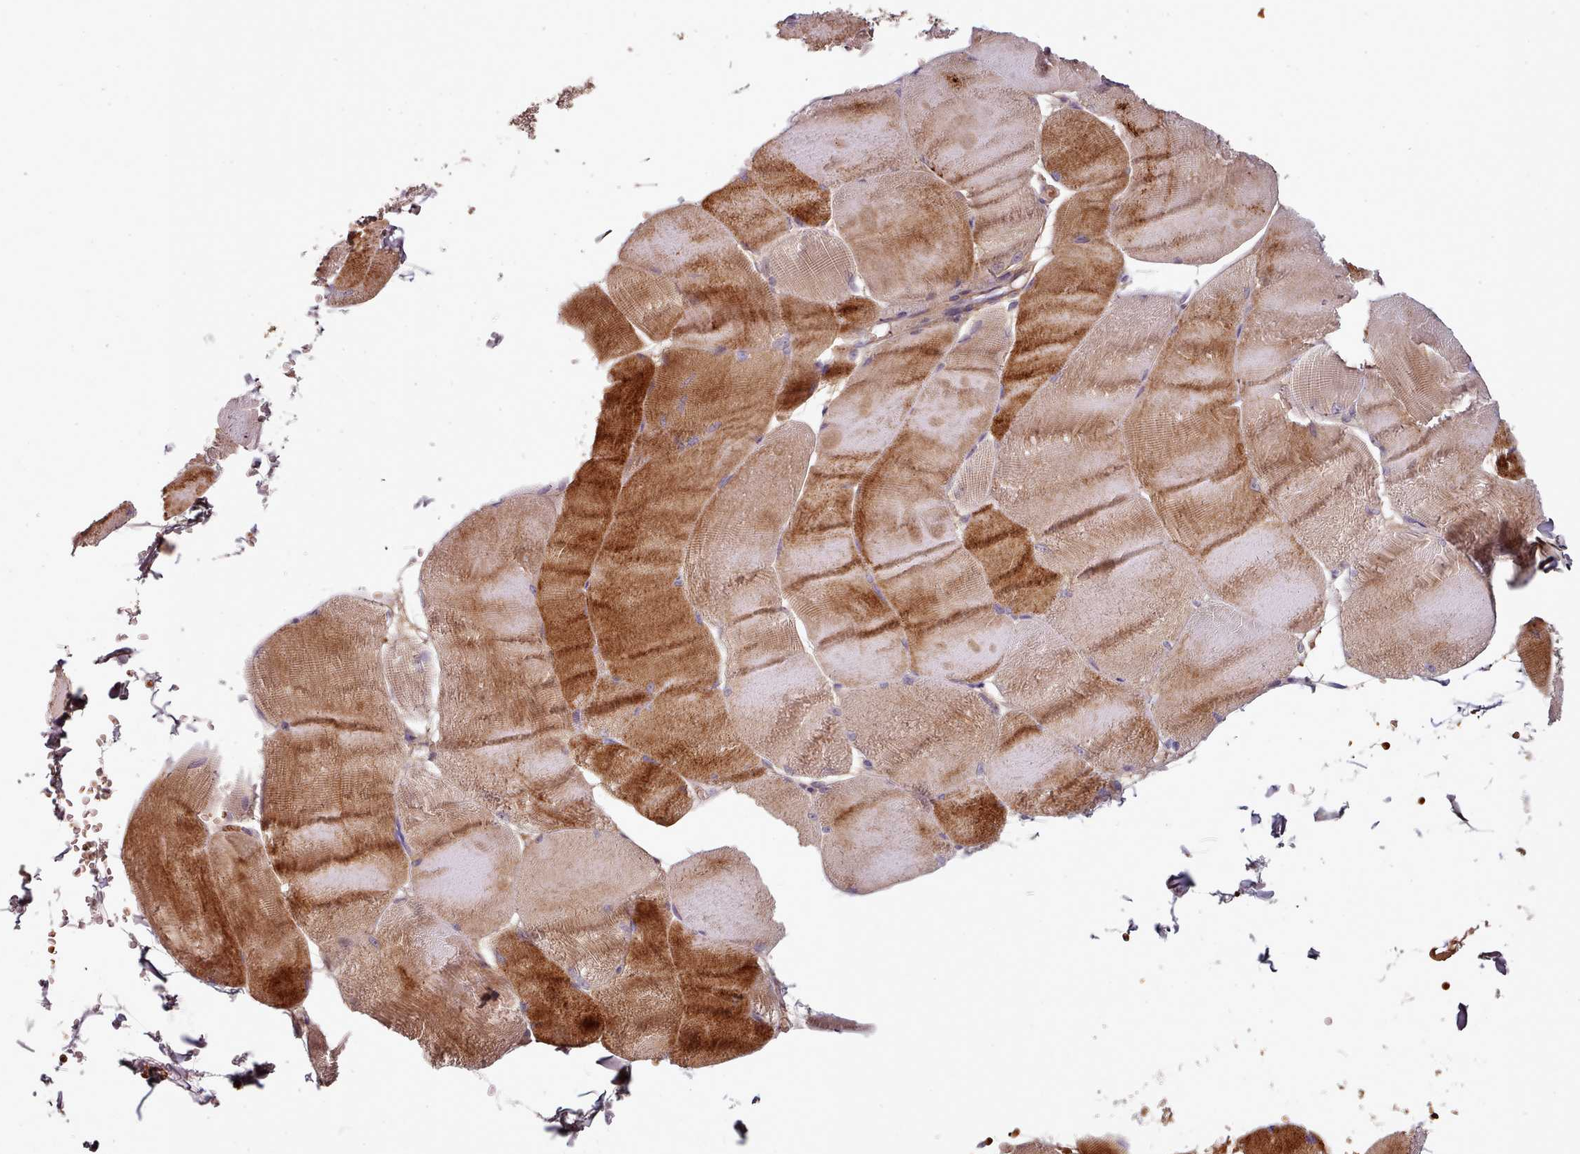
{"staining": {"intensity": "strong", "quantity": "25%-75%", "location": "cytoplasmic/membranous"}, "tissue": "skeletal muscle", "cell_type": "Myocytes", "image_type": "normal", "snomed": [{"axis": "morphology", "description": "Normal tissue, NOS"}, {"axis": "morphology", "description": "Basal cell carcinoma"}, {"axis": "topography", "description": "Skeletal muscle"}], "caption": "Immunohistochemical staining of benign skeletal muscle reveals strong cytoplasmic/membranous protein expression in about 25%-75% of myocytes. (DAB (3,3'-diaminobenzidine) IHC with brightfield microscopy, high magnification).", "gene": "CLNS1A", "patient": {"sex": "female", "age": 64}}